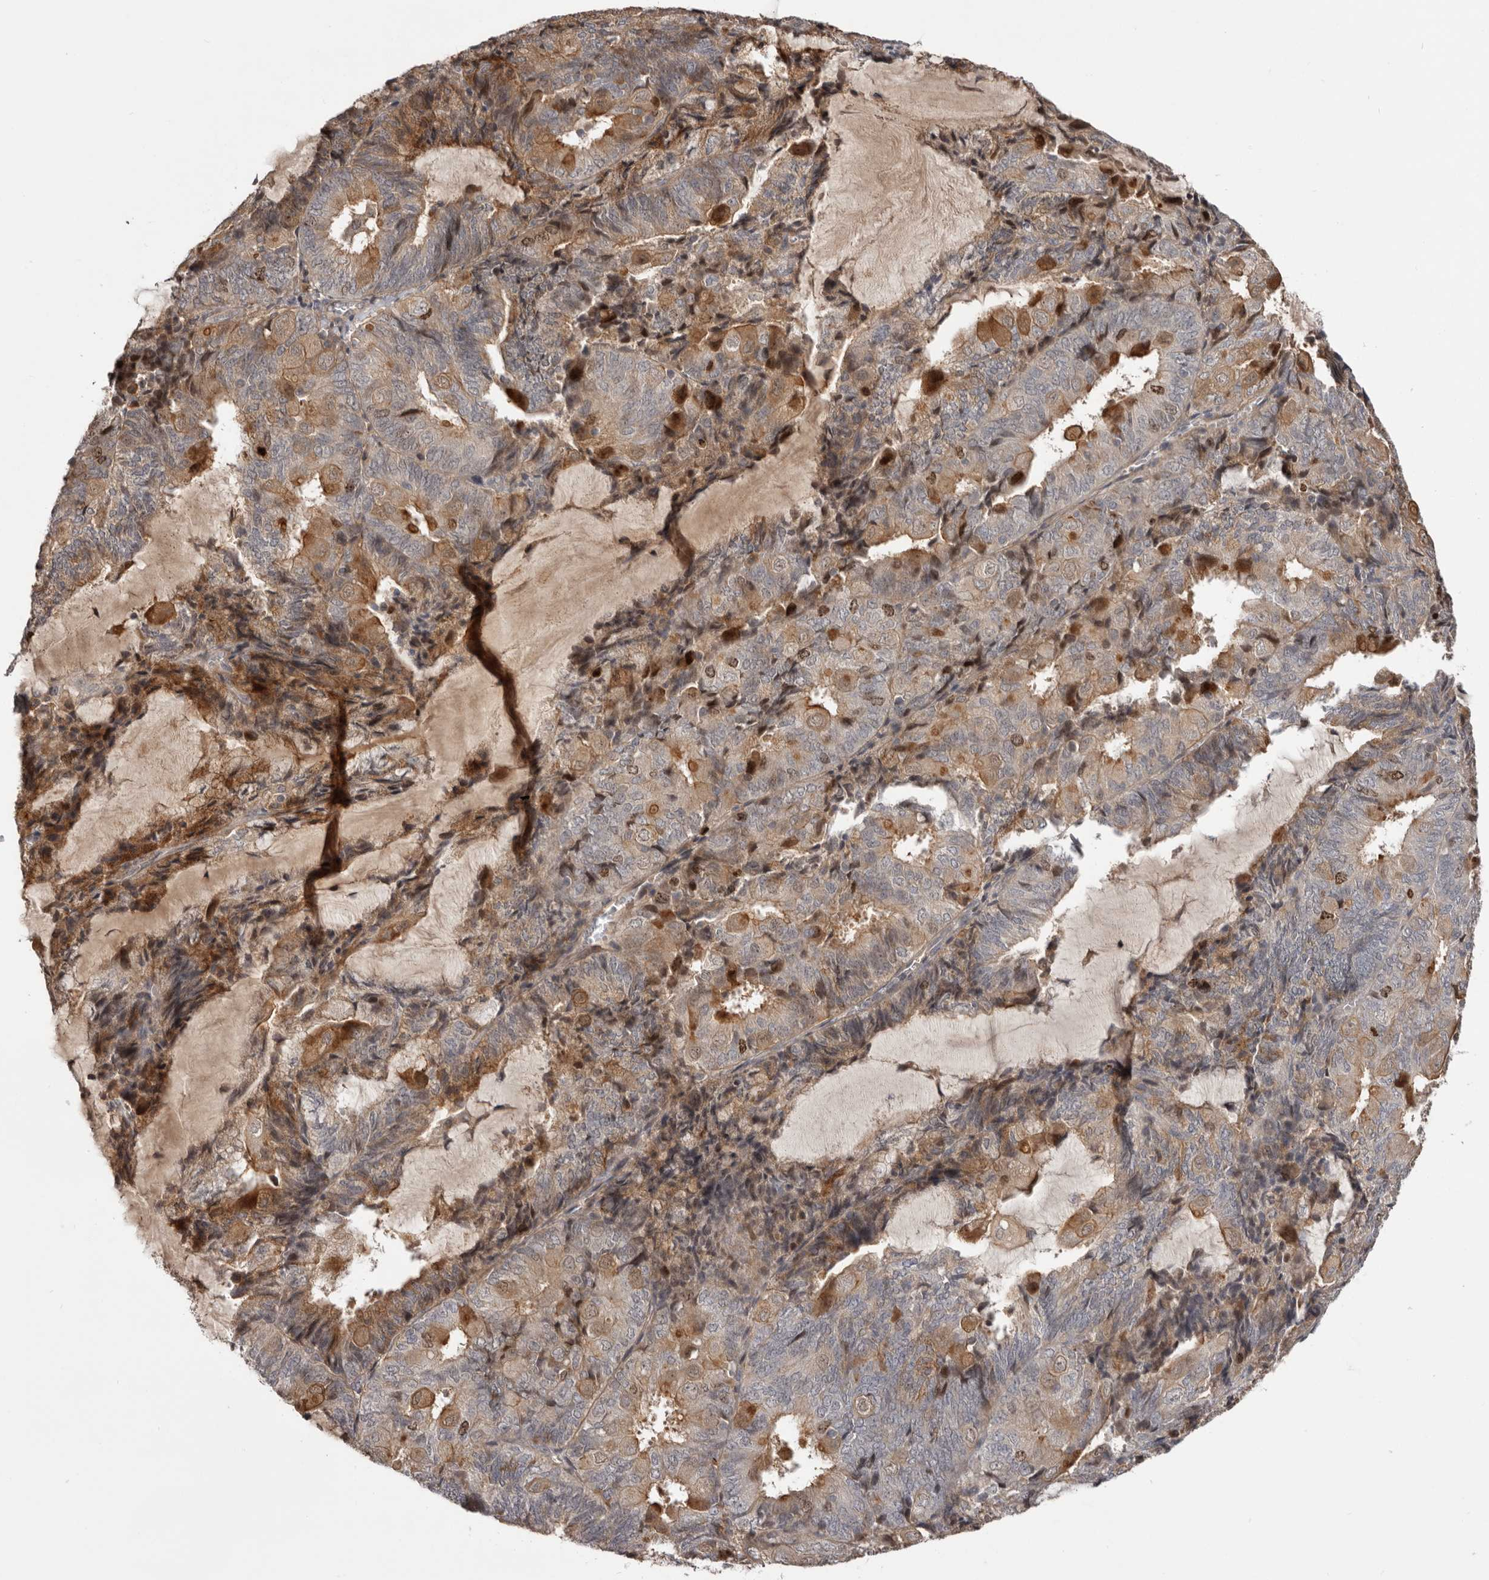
{"staining": {"intensity": "moderate", "quantity": "<25%", "location": "cytoplasmic/membranous"}, "tissue": "endometrial cancer", "cell_type": "Tumor cells", "image_type": "cancer", "snomed": [{"axis": "morphology", "description": "Adenocarcinoma, NOS"}, {"axis": "topography", "description": "Endometrium"}], "caption": "Brown immunohistochemical staining in human endometrial cancer (adenocarcinoma) displays moderate cytoplasmic/membranous staining in approximately <25% of tumor cells.", "gene": "CDCA8", "patient": {"sex": "female", "age": 81}}